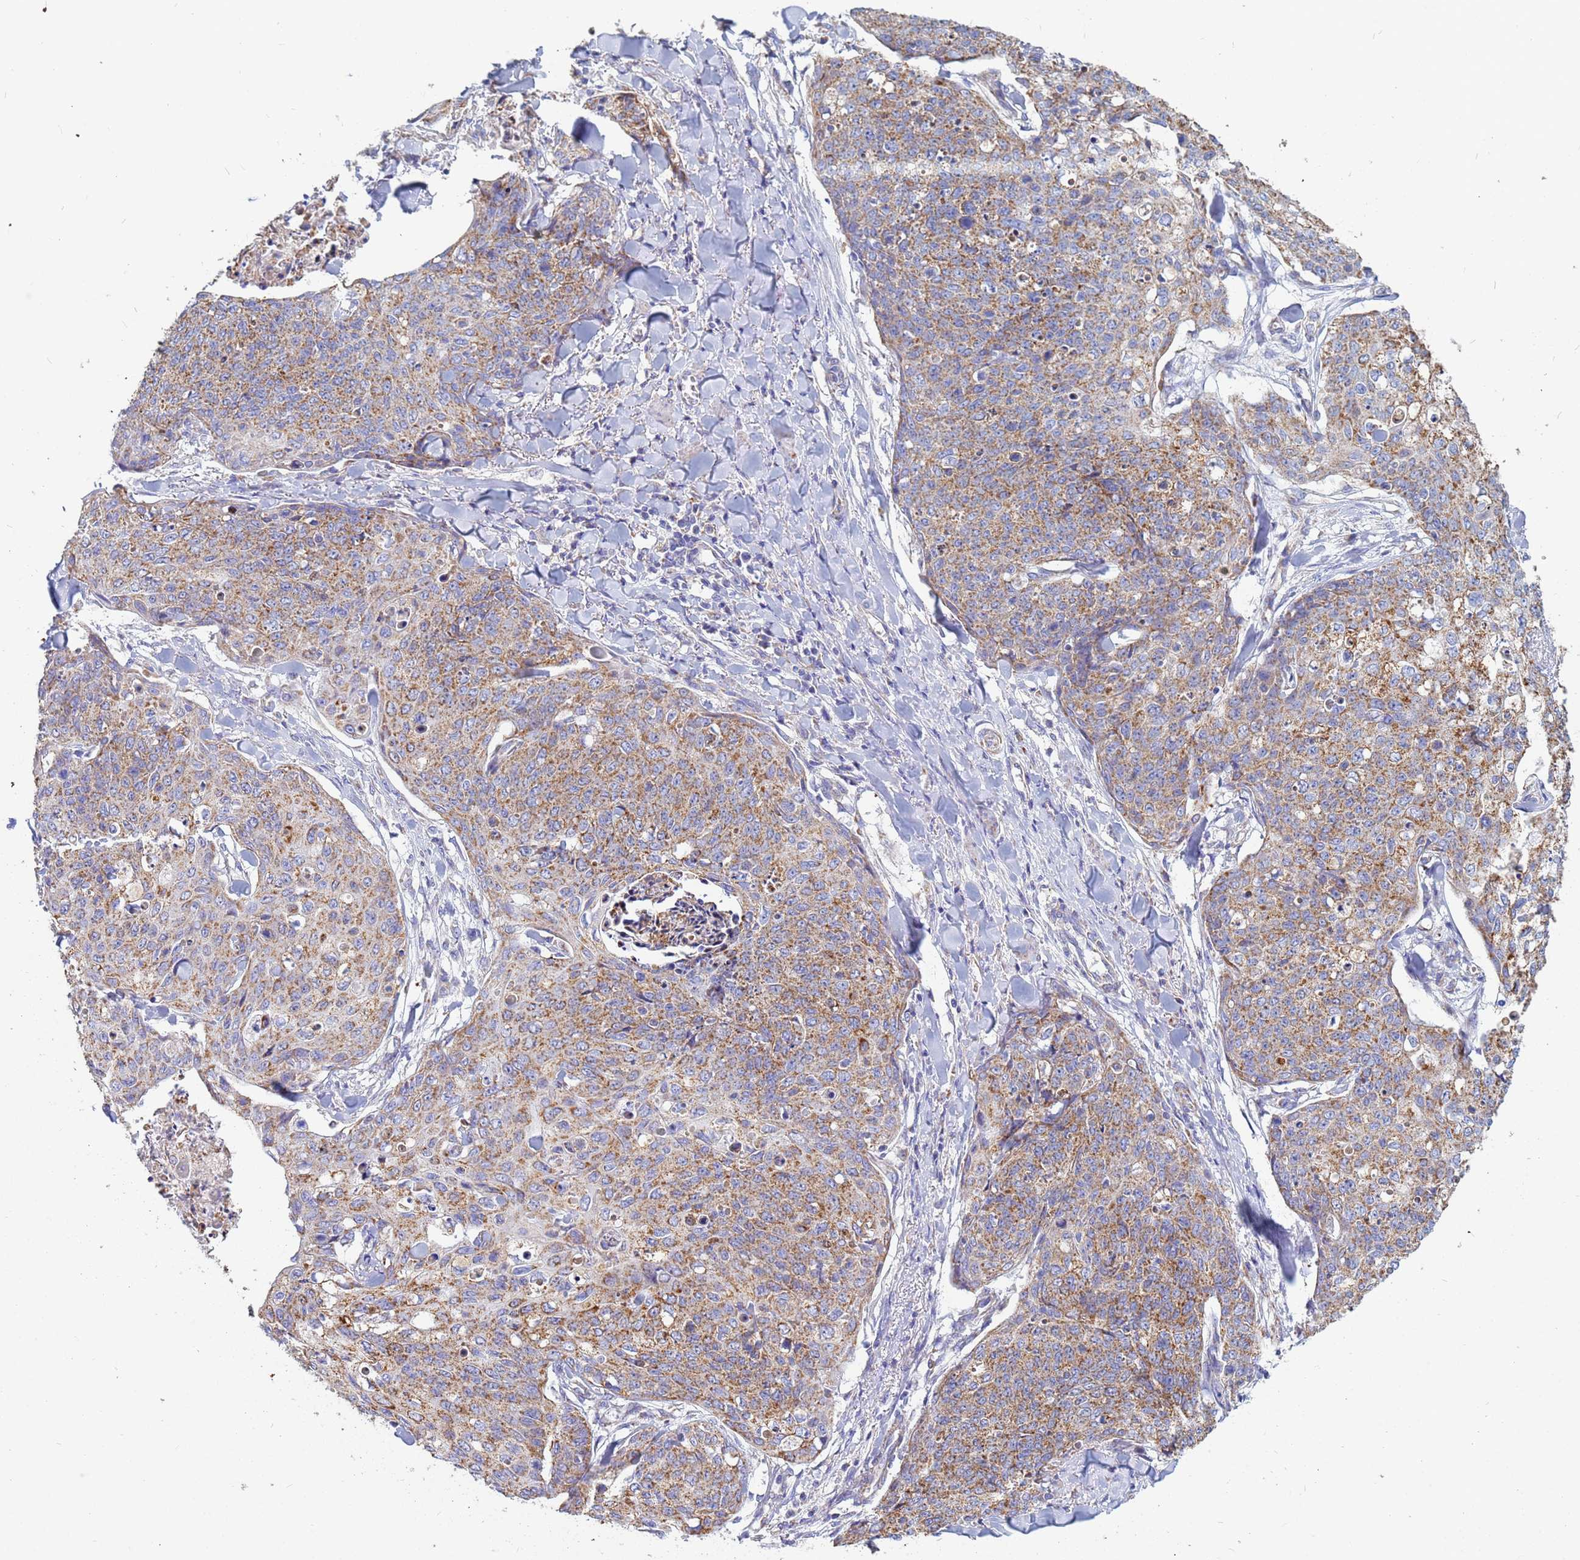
{"staining": {"intensity": "moderate", "quantity": ">75%", "location": "cytoplasmic/membranous"}, "tissue": "skin cancer", "cell_type": "Tumor cells", "image_type": "cancer", "snomed": [{"axis": "morphology", "description": "Squamous cell carcinoma, NOS"}, {"axis": "topography", "description": "Skin"}, {"axis": "topography", "description": "Vulva"}], "caption": "The immunohistochemical stain shows moderate cytoplasmic/membranous positivity in tumor cells of skin cancer tissue.", "gene": "UQCRH", "patient": {"sex": "female", "age": 85}}